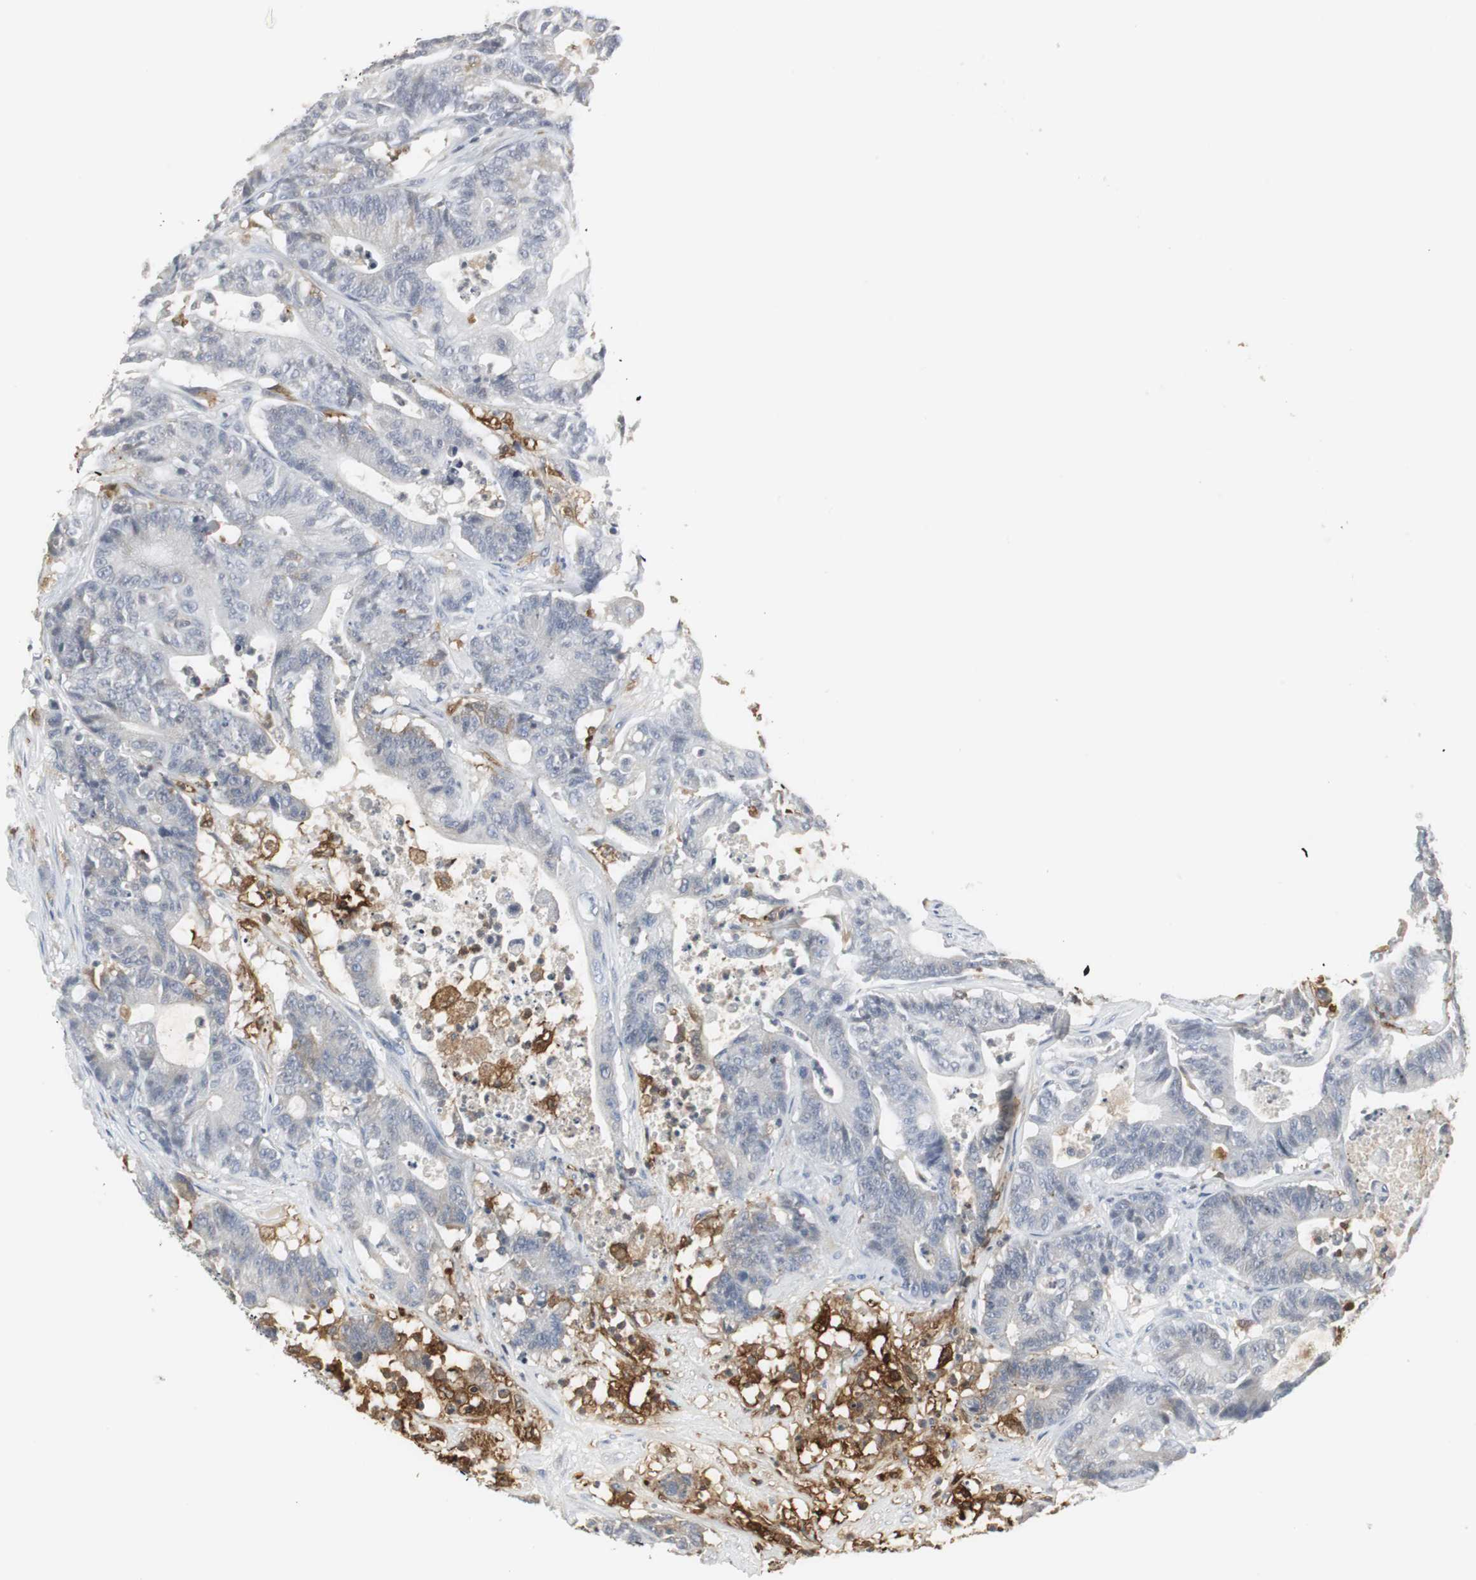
{"staining": {"intensity": "negative", "quantity": "none", "location": "none"}, "tissue": "colorectal cancer", "cell_type": "Tumor cells", "image_type": "cancer", "snomed": [{"axis": "morphology", "description": "Adenocarcinoma, NOS"}, {"axis": "topography", "description": "Colon"}], "caption": "The immunohistochemistry (IHC) micrograph has no significant expression in tumor cells of colorectal adenocarcinoma tissue.", "gene": "PI15", "patient": {"sex": "female", "age": 84}}